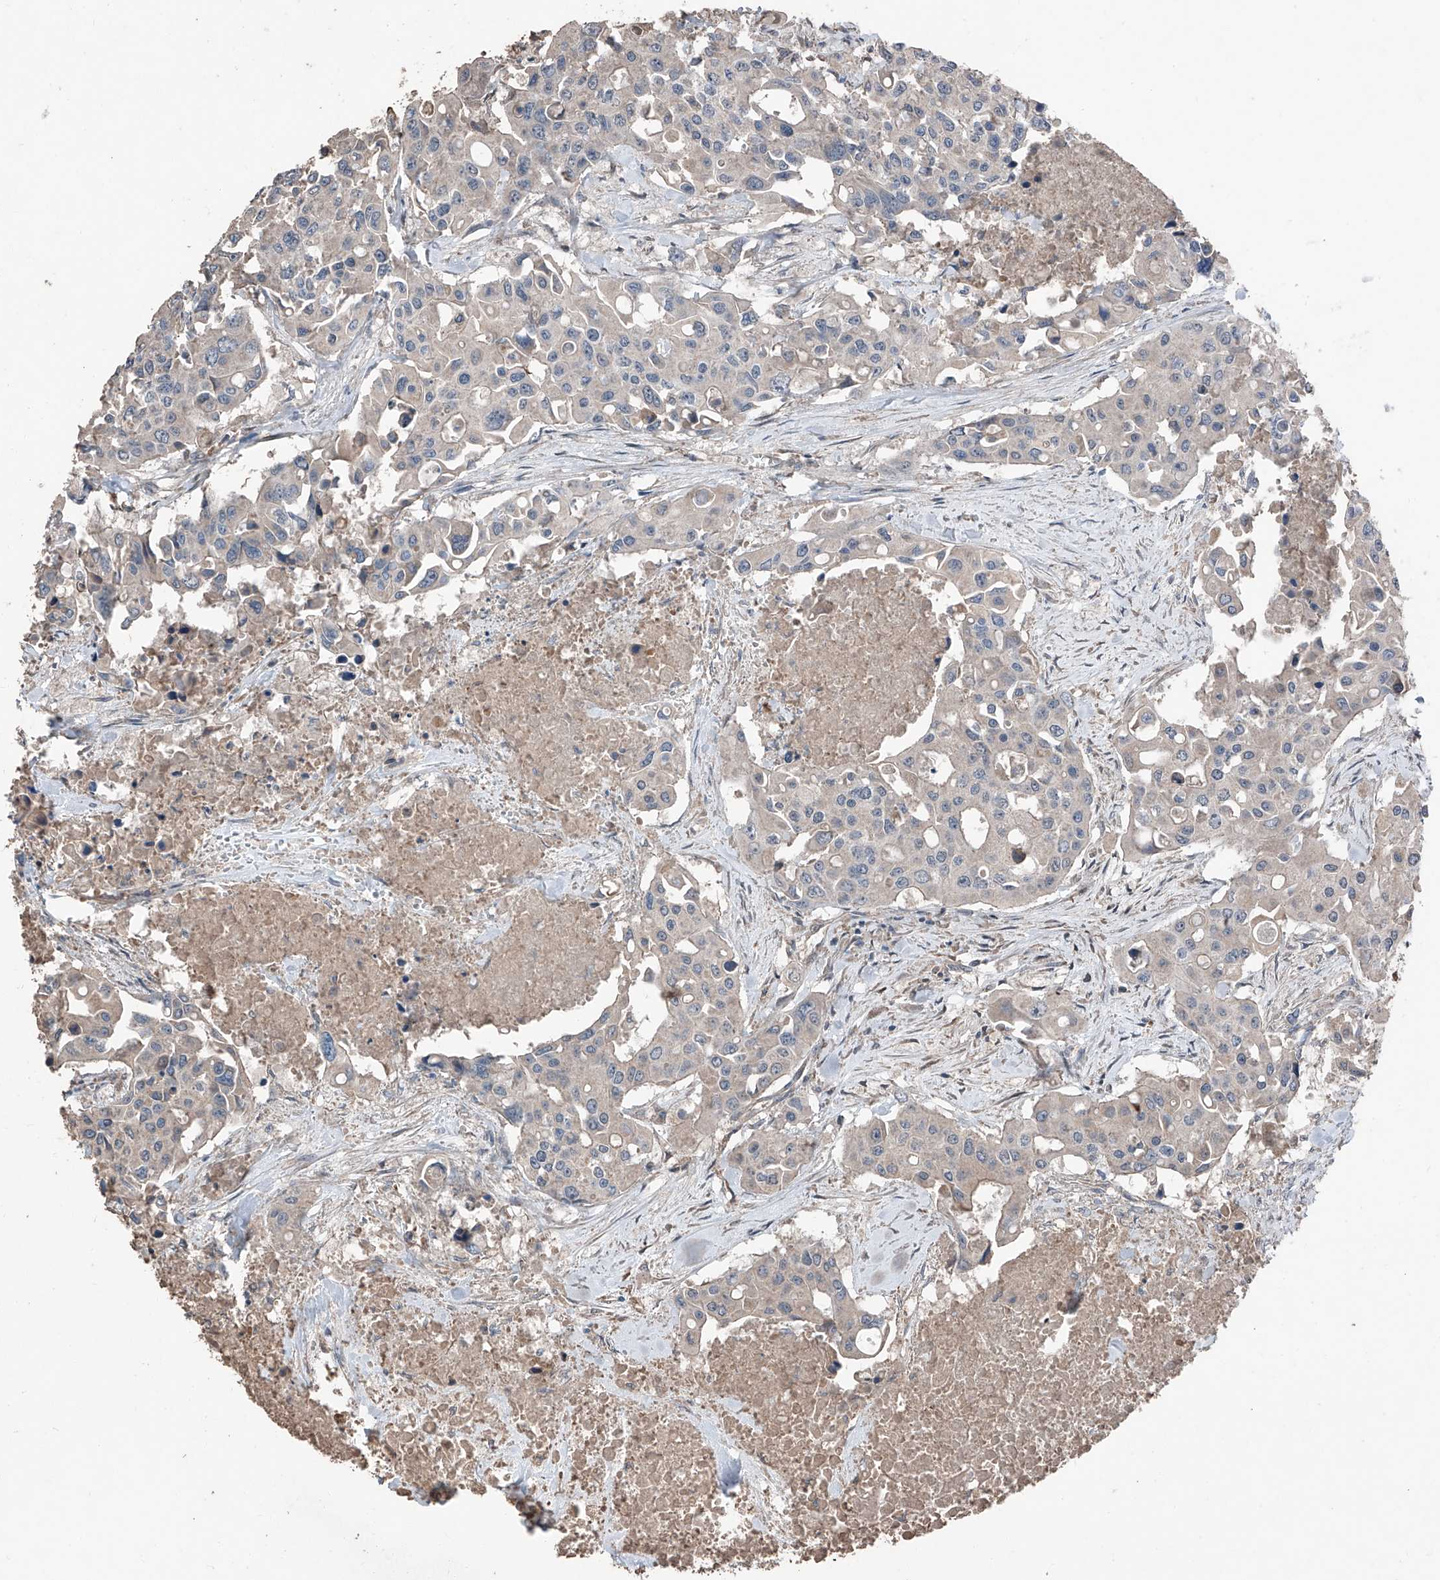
{"staining": {"intensity": "negative", "quantity": "none", "location": "none"}, "tissue": "colorectal cancer", "cell_type": "Tumor cells", "image_type": "cancer", "snomed": [{"axis": "morphology", "description": "Adenocarcinoma, NOS"}, {"axis": "topography", "description": "Colon"}], "caption": "The IHC photomicrograph has no significant positivity in tumor cells of colorectal cancer tissue. The staining is performed using DAB (3,3'-diaminobenzidine) brown chromogen with nuclei counter-stained in using hematoxylin.", "gene": "MAMLD1", "patient": {"sex": "male", "age": 77}}